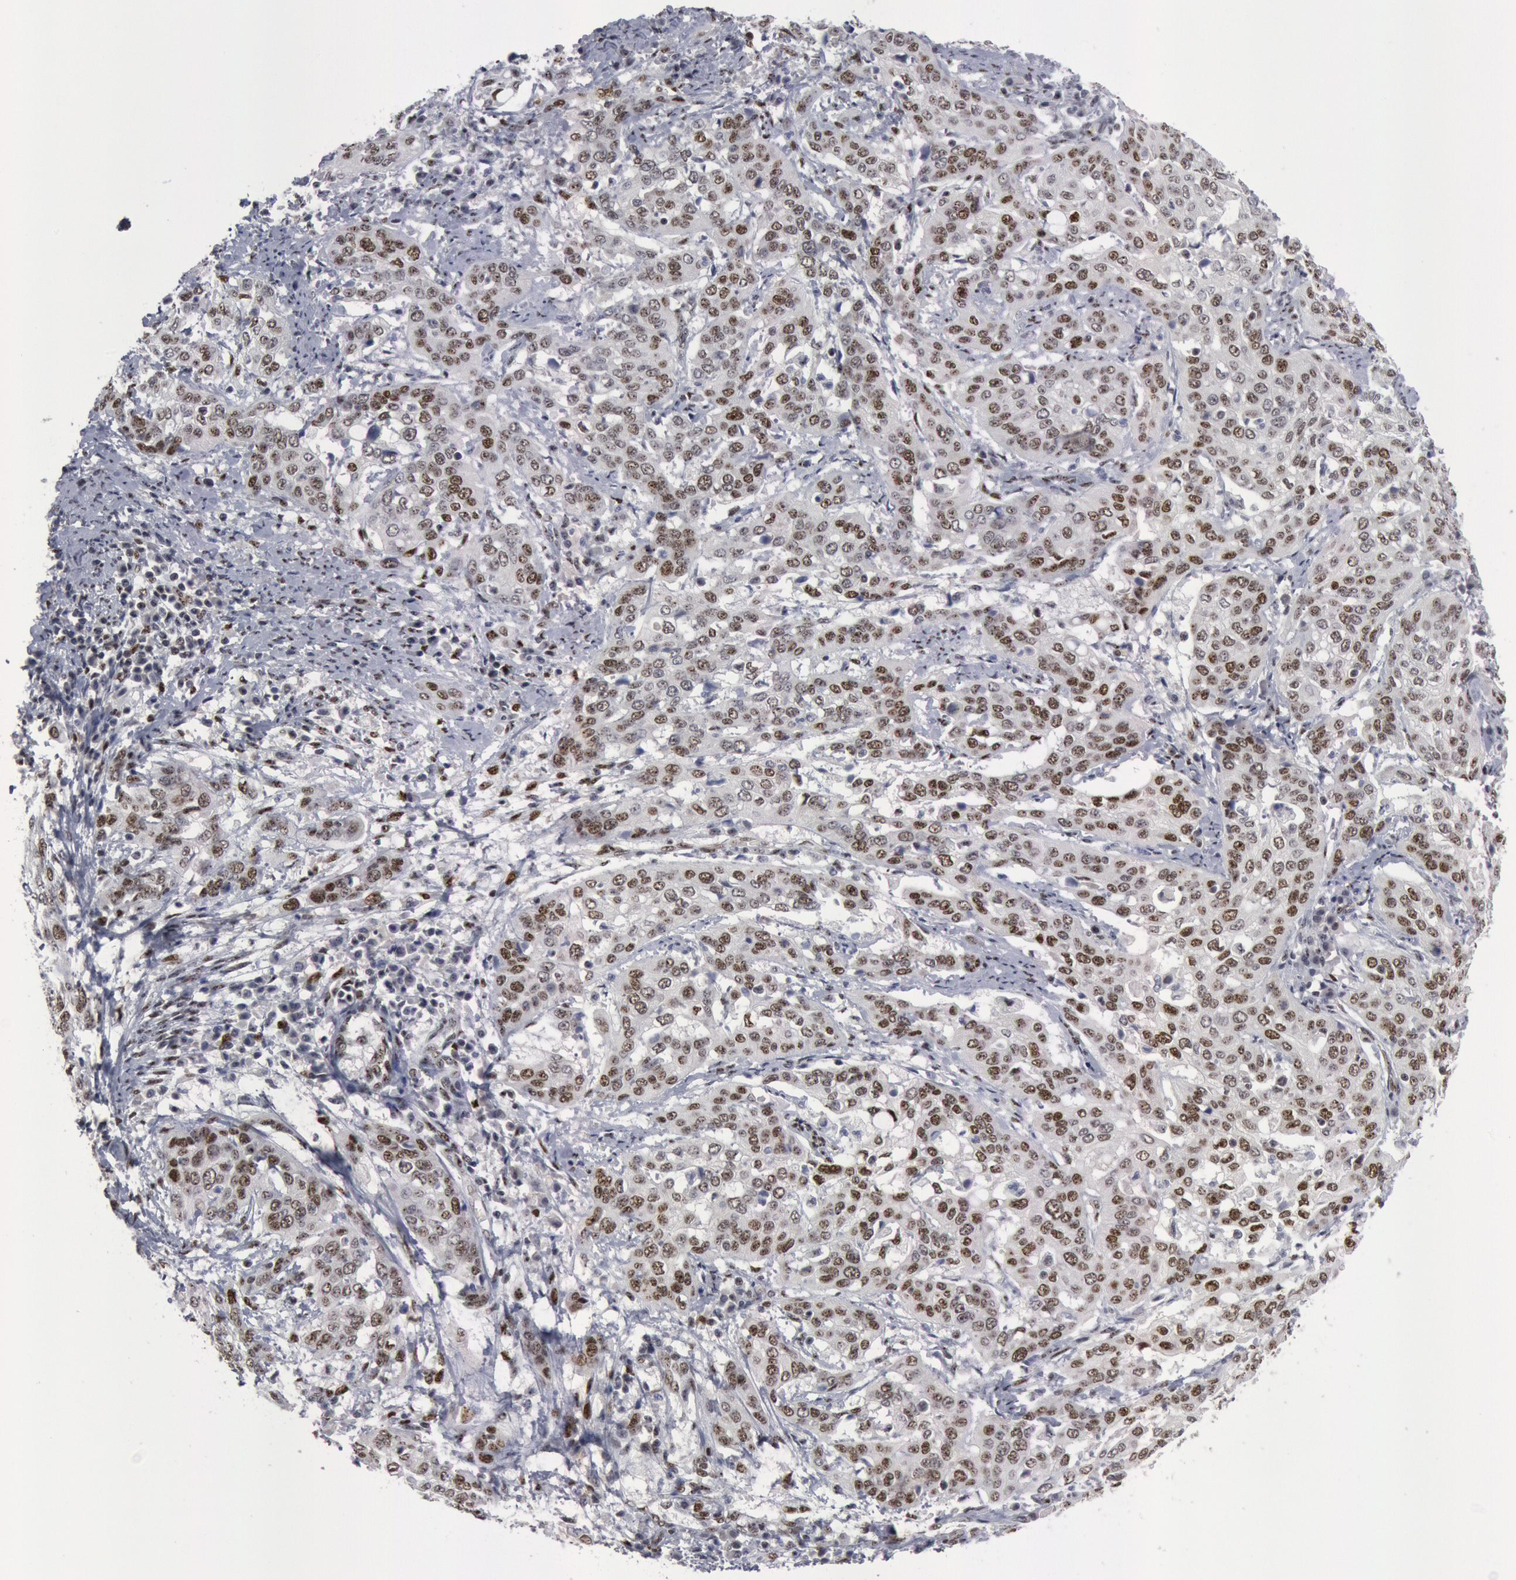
{"staining": {"intensity": "weak", "quantity": "25%-75%", "location": "nuclear"}, "tissue": "cervical cancer", "cell_type": "Tumor cells", "image_type": "cancer", "snomed": [{"axis": "morphology", "description": "Squamous cell carcinoma, NOS"}, {"axis": "topography", "description": "Cervix"}], "caption": "A brown stain labels weak nuclear positivity of a protein in human cervical squamous cell carcinoma tumor cells.", "gene": "FOXO1", "patient": {"sex": "female", "age": 41}}